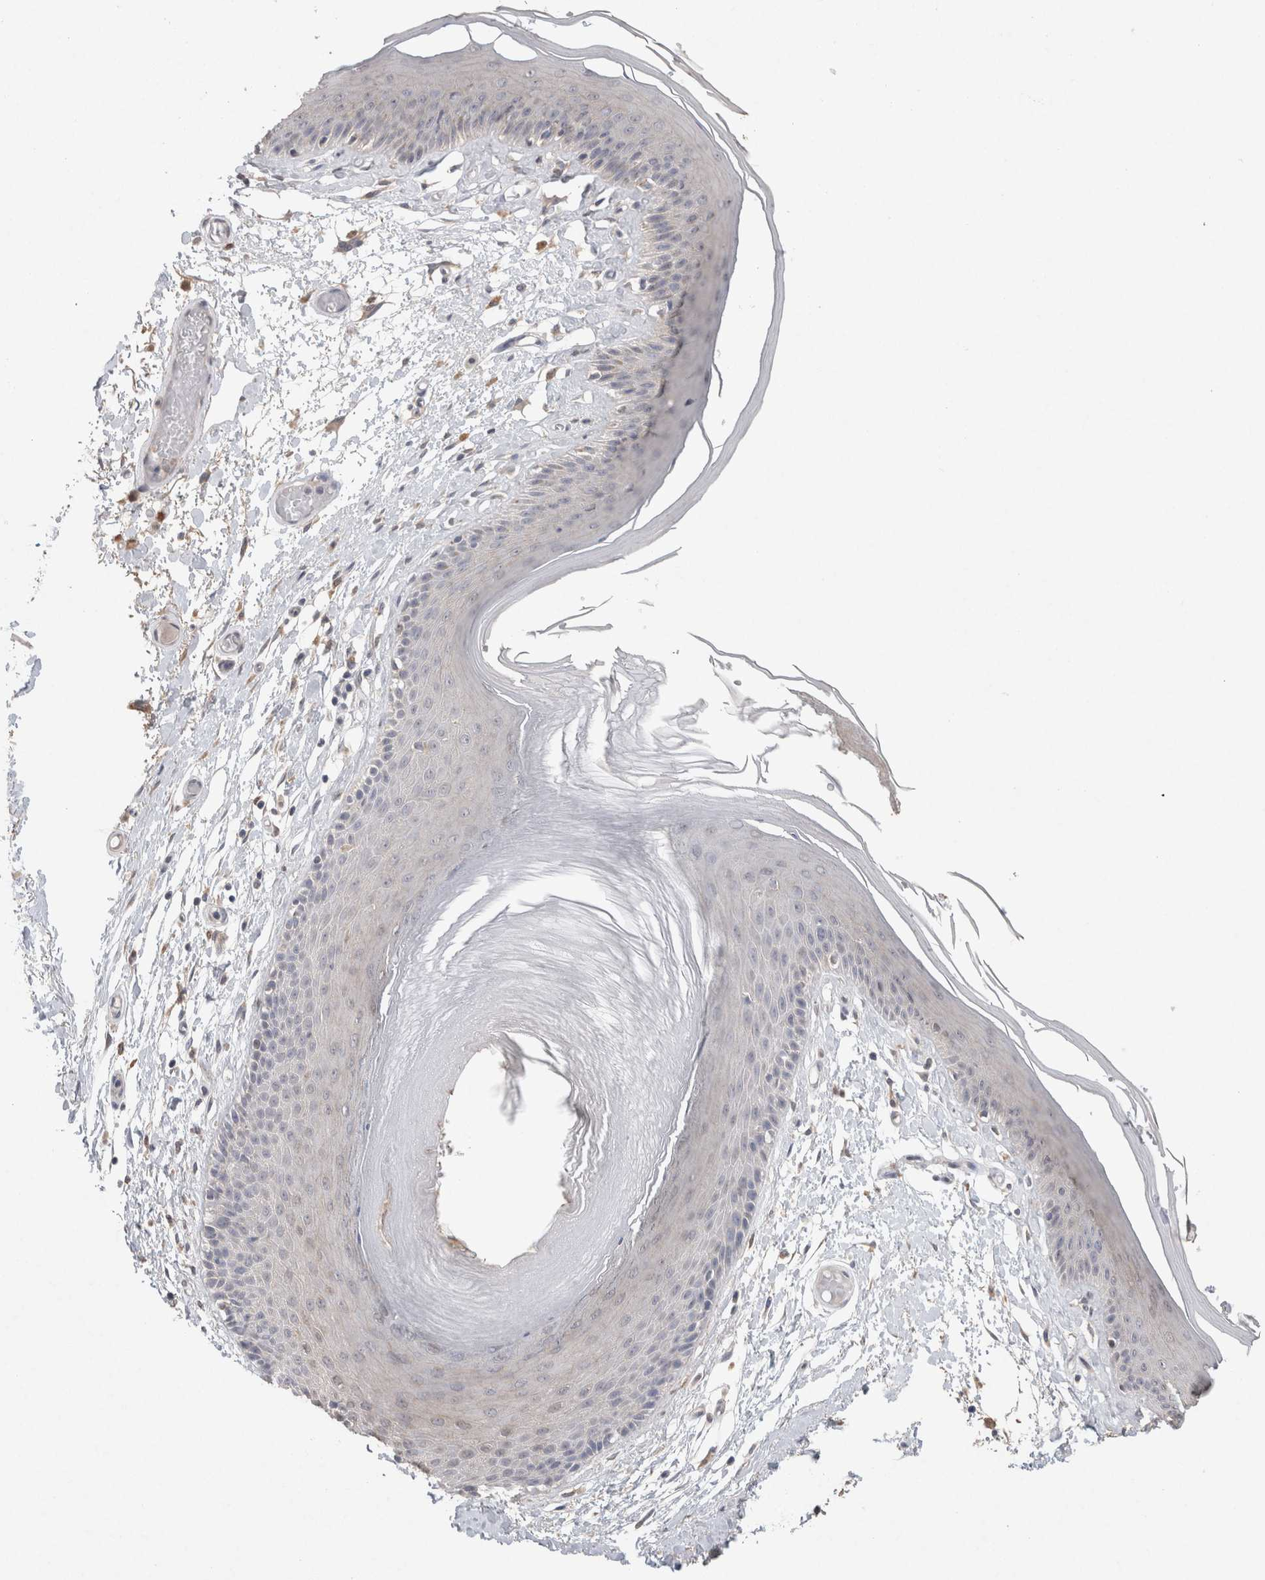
{"staining": {"intensity": "negative", "quantity": "none", "location": "none"}, "tissue": "skin", "cell_type": "Epidermal cells", "image_type": "normal", "snomed": [{"axis": "morphology", "description": "Normal tissue, NOS"}, {"axis": "topography", "description": "Vulva"}], "caption": "An image of skin stained for a protein demonstrates no brown staining in epidermal cells. The staining is performed using DAB brown chromogen with nuclei counter-stained in using hematoxylin.", "gene": "RAB14", "patient": {"sex": "female", "age": 73}}